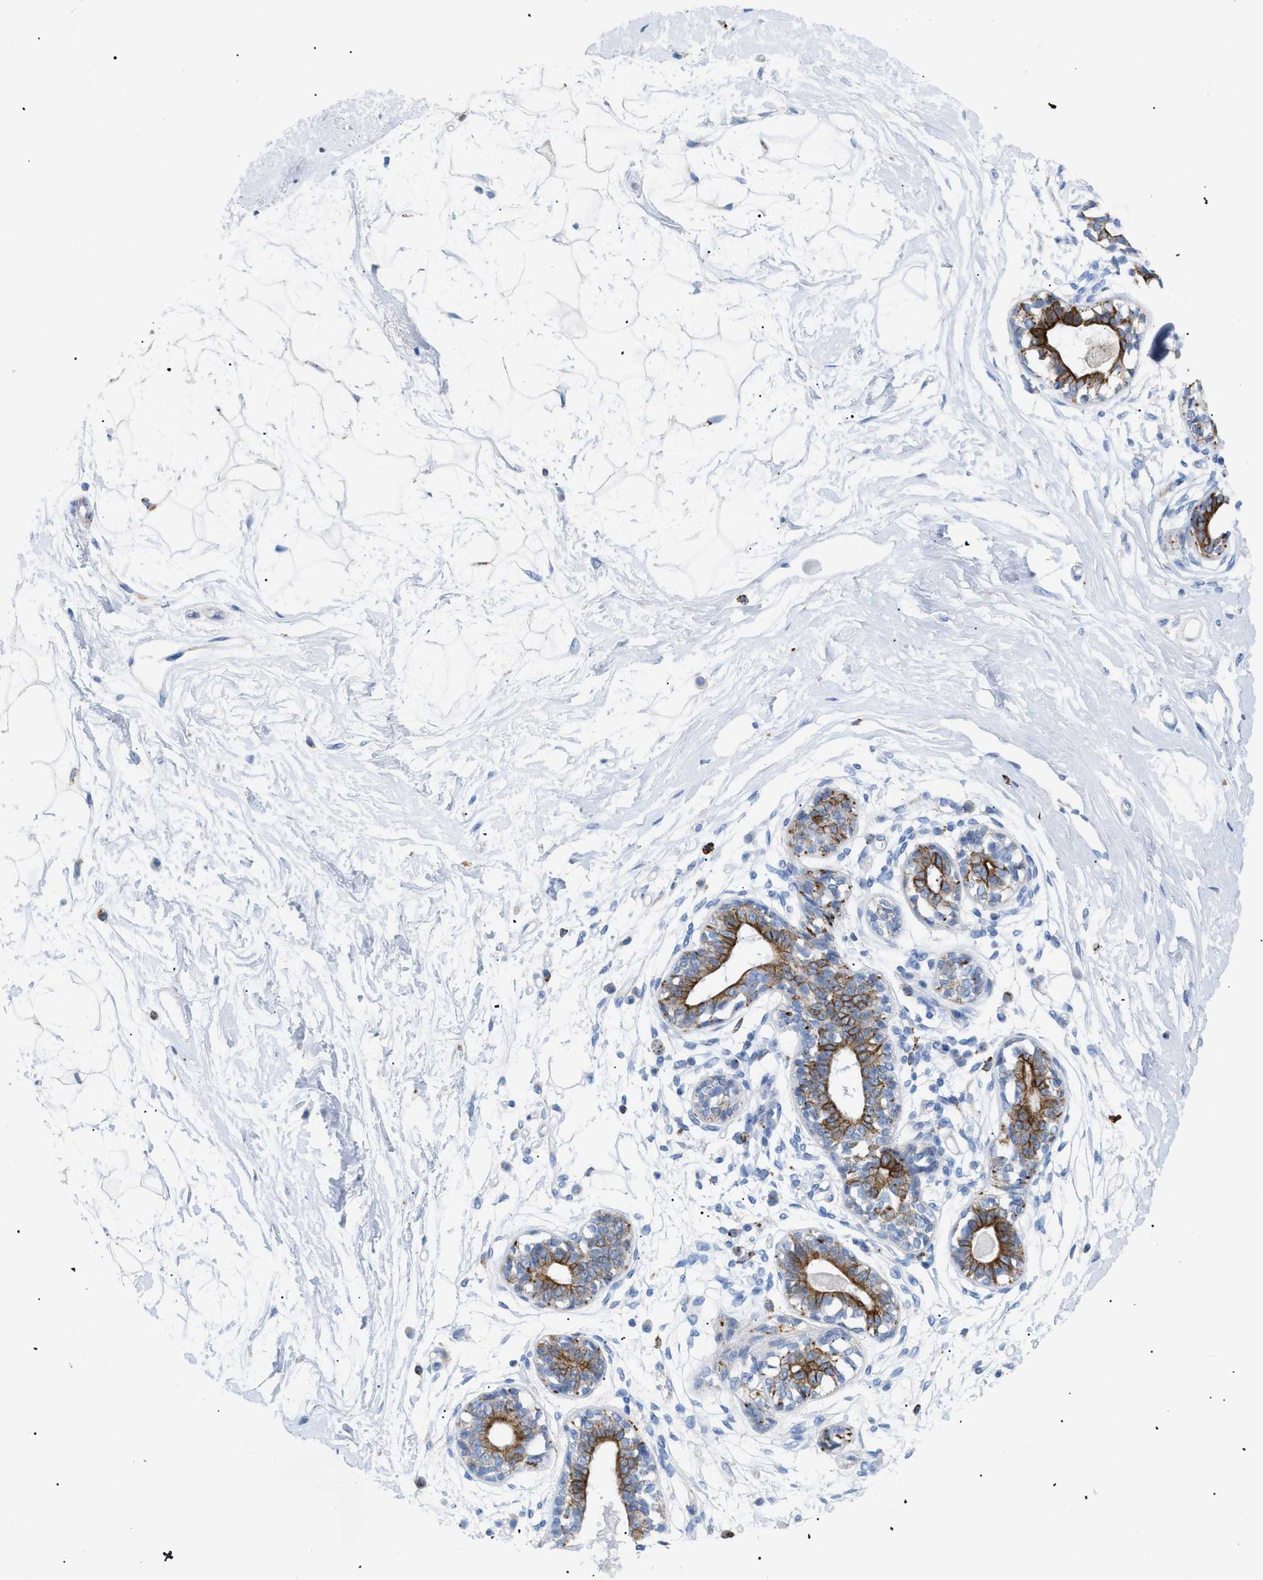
{"staining": {"intensity": "negative", "quantity": "none", "location": "none"}, "tissue": "breast", "cell_type": "Adipocytes", "image_type": "normal", "snomed": [{"axis": "morphology", "description": "Normal tissue, NOS"}, {"axis": "topography", "description": "Breast"}], "caption": "IHC photomicrograph of unremarkable breast: breast stained with DAB (3,3'-diaminobenzidine) exhibits no significant protein expression in adipocytes.", "gene": "DRAM2", "patient": {"sex": "female", "age": 45}}